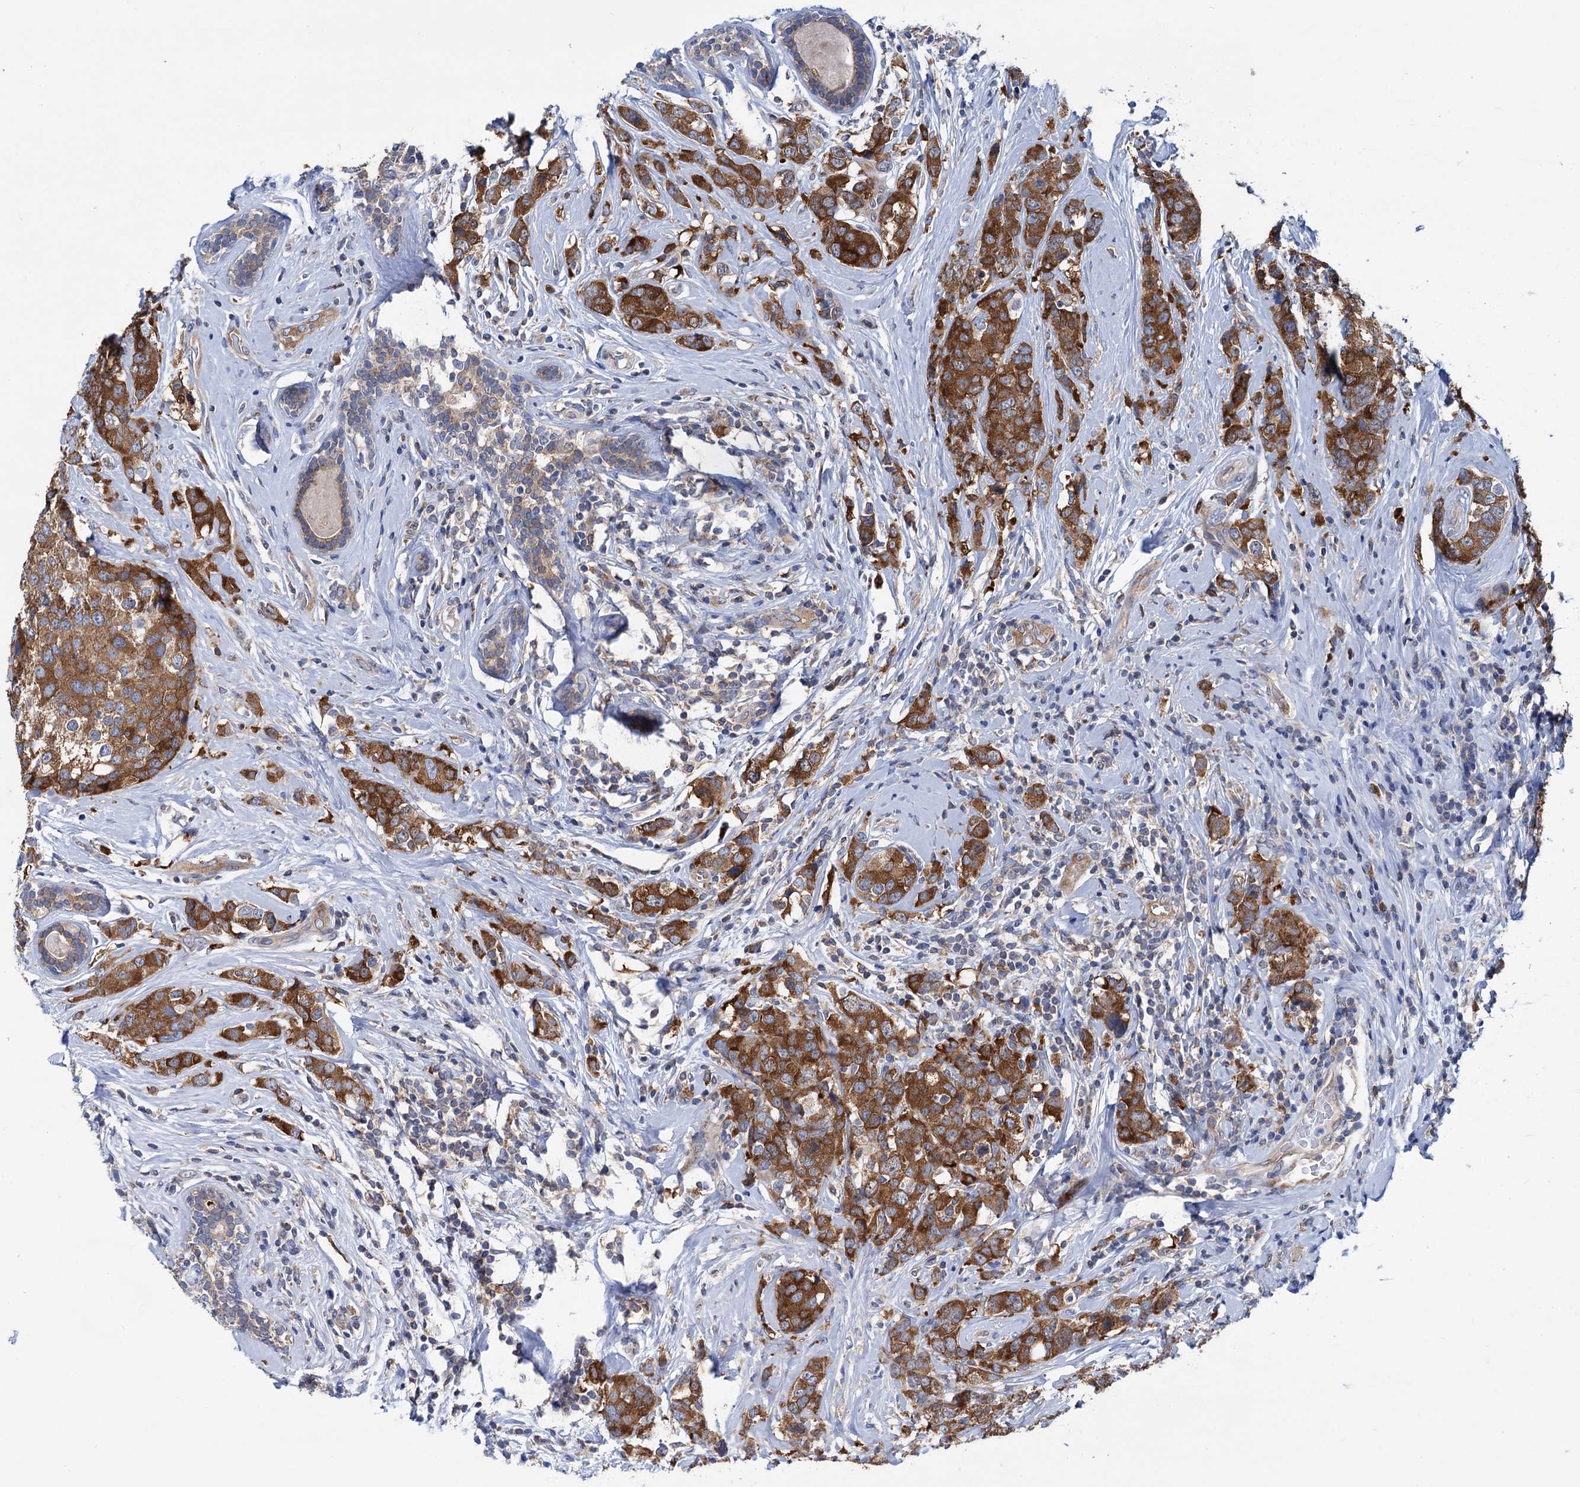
{"staining": {"intensity": "strong", "quantity": ">75%", "location": "cytoplasmic/membranous"}, "tissue": "breast cancer", "cell_type": "Tumor cells", "image_type": "cancer", "snomed": [{"axis": "morphology", "description": "Lobular carcinoma"}, {"axis": "topography", "description": "Breast"}], "caption": "This photomicrograph shows immunohistochemistry staining of human breast cancer, with high strong cytoplasmic/membranous expression in about >75% of tumor cells.", "gene": "ZNRD2", "patient": {"sex": "female", "age": 59}}